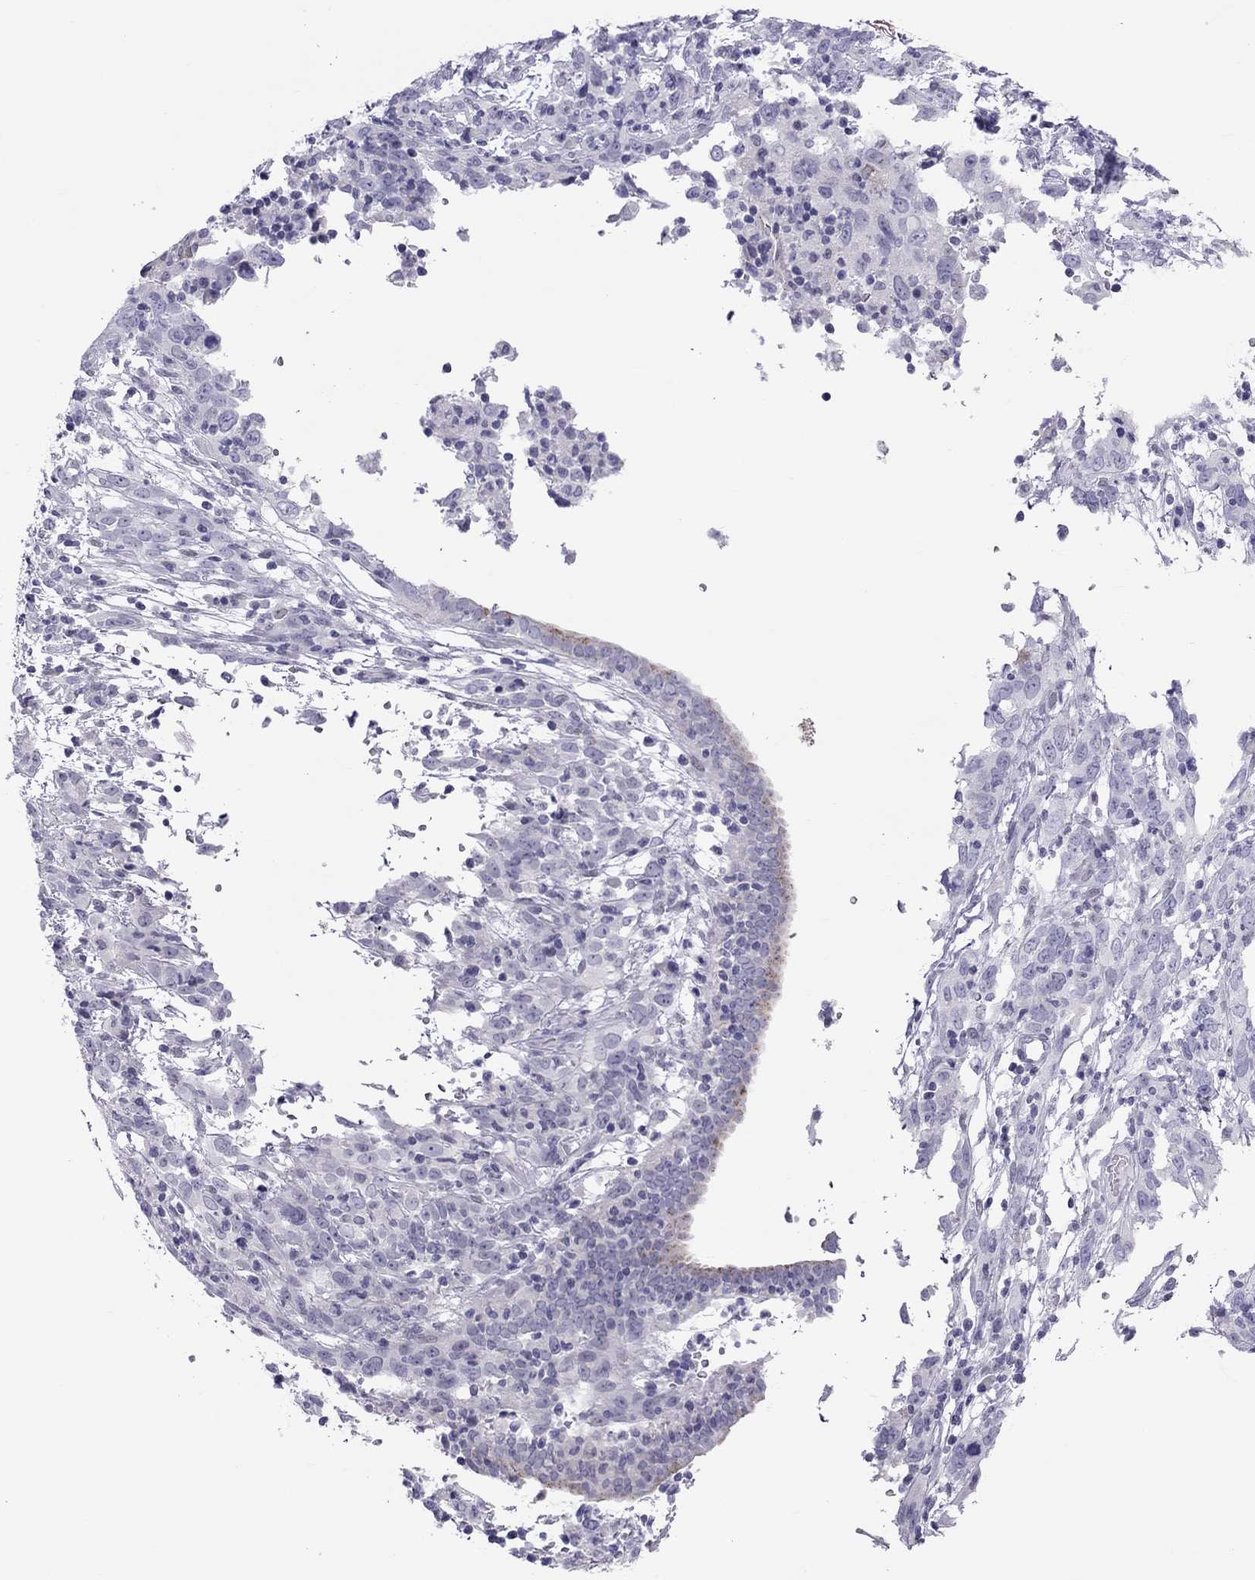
{"staining": {"intensity": "negative", "quantity": "none", "location": "none"}, "tissue": "cervical cancer", "cell_type": "Tumor cells", "image_type": "cancer", "snomed": [{"axis": "morphology", "description": "Adenocarcinoma, NOS"}, {"axis": "topography", "description": "Cervix"}], "caption": "There is no significant expression in tumor cells of cervical adenocarcinoma. (DAB immunohistochemistry (IHC), high magnification).", "gene": "TEX14", "patient": {"sex": "female", "age": 40}}